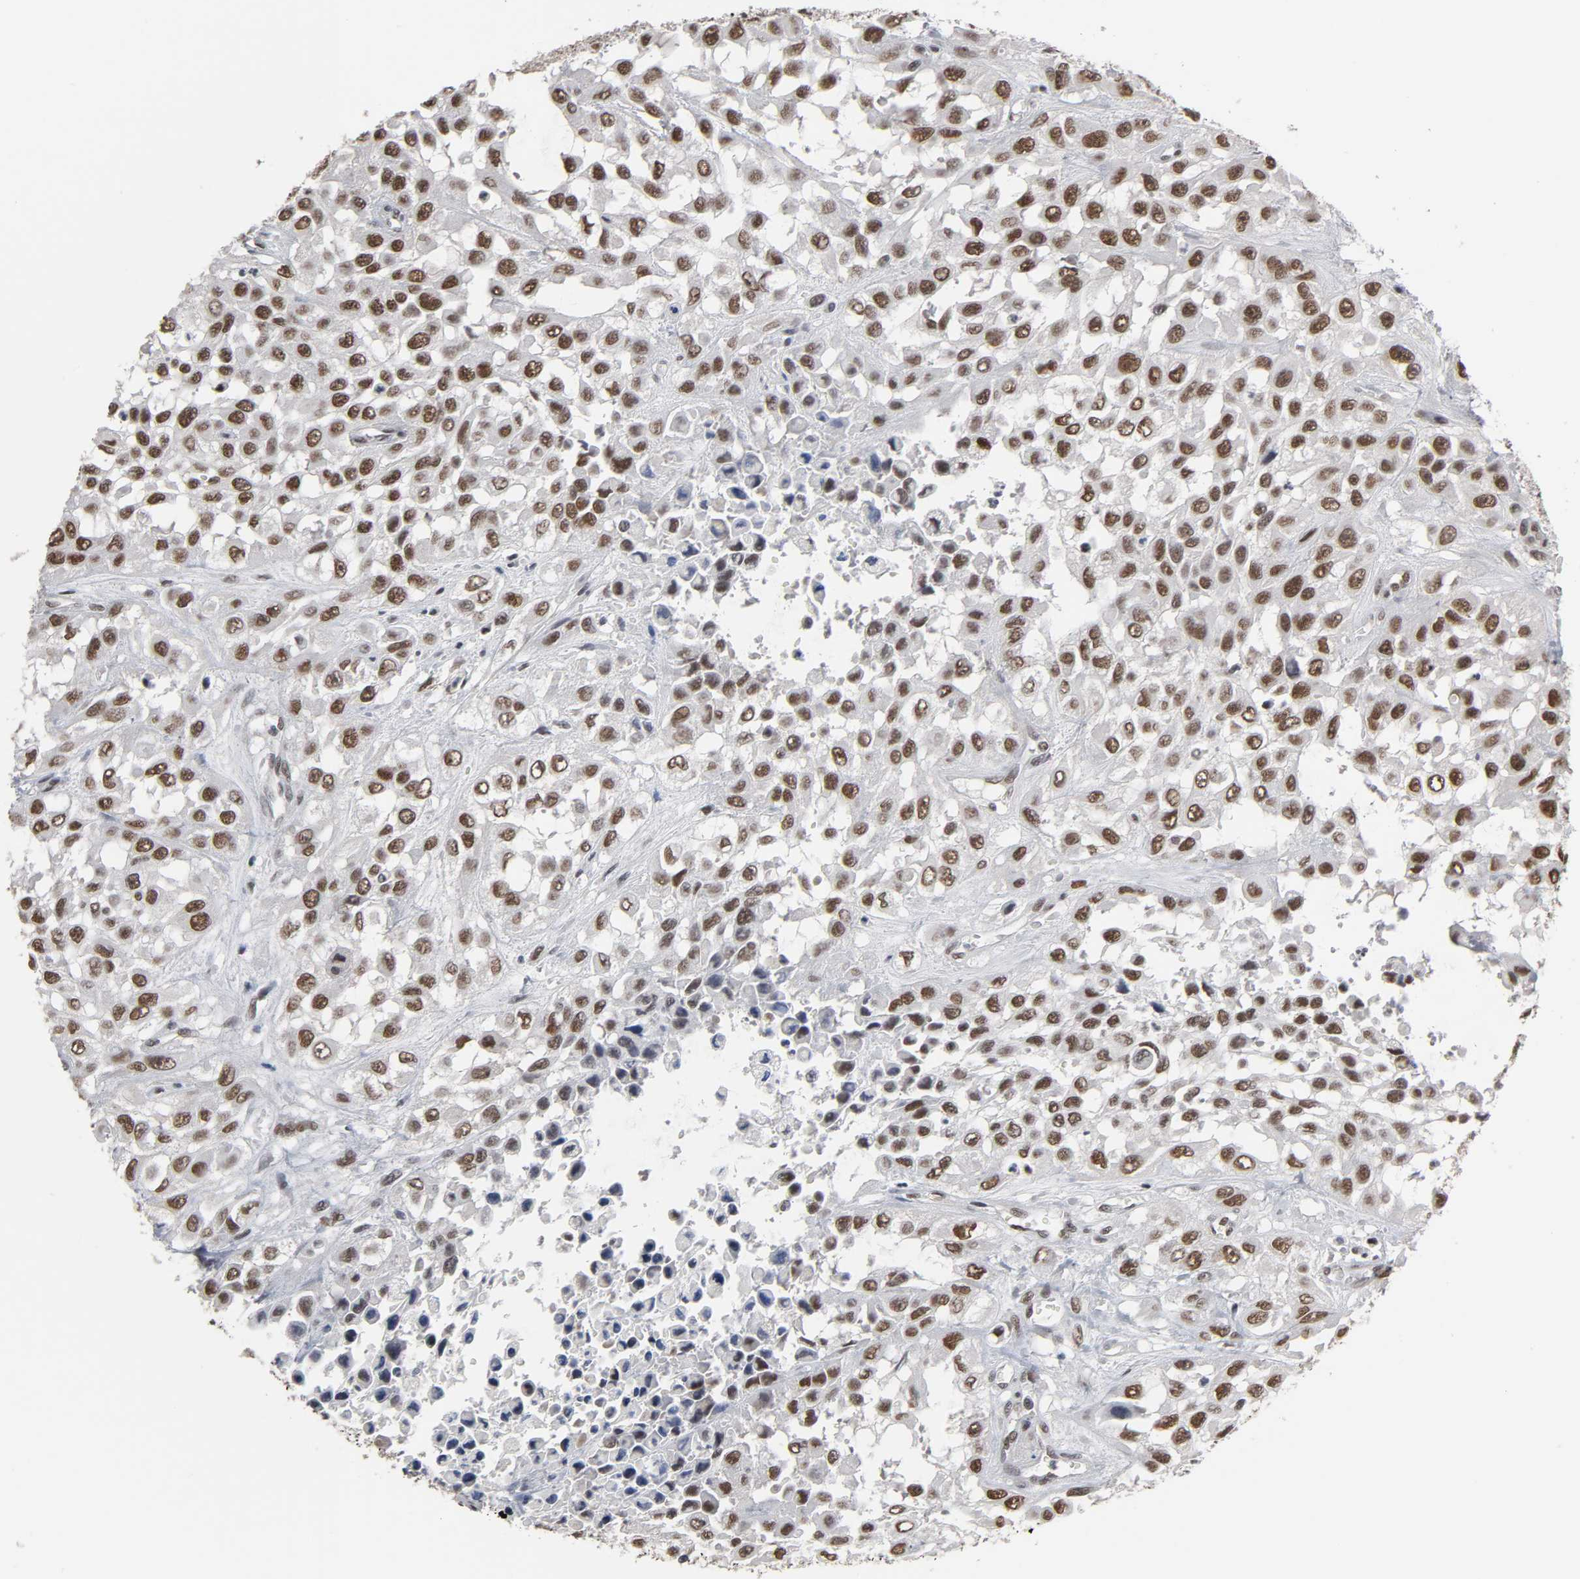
{"staining": {"intensity": "moderate", "quantity": ">75%", "location": "nuclear"}, "tissue": "urothelial cancer", "cell_type": "Tumor cells", "image_type": "cancer", "snomed": [{"axis": "morphology", "description": "Urothelial carcinoma, High grade"}, {"axis": "topography", "description": "Urinary bladder"}], "caption": "Urothelial cancer was stained to show a protein in brown. There is medium levels of moderate nuclear staining in about >75% of tumor cells.", "gene": "TRIM33", "patient": {"sex": "male", "age": 57}}